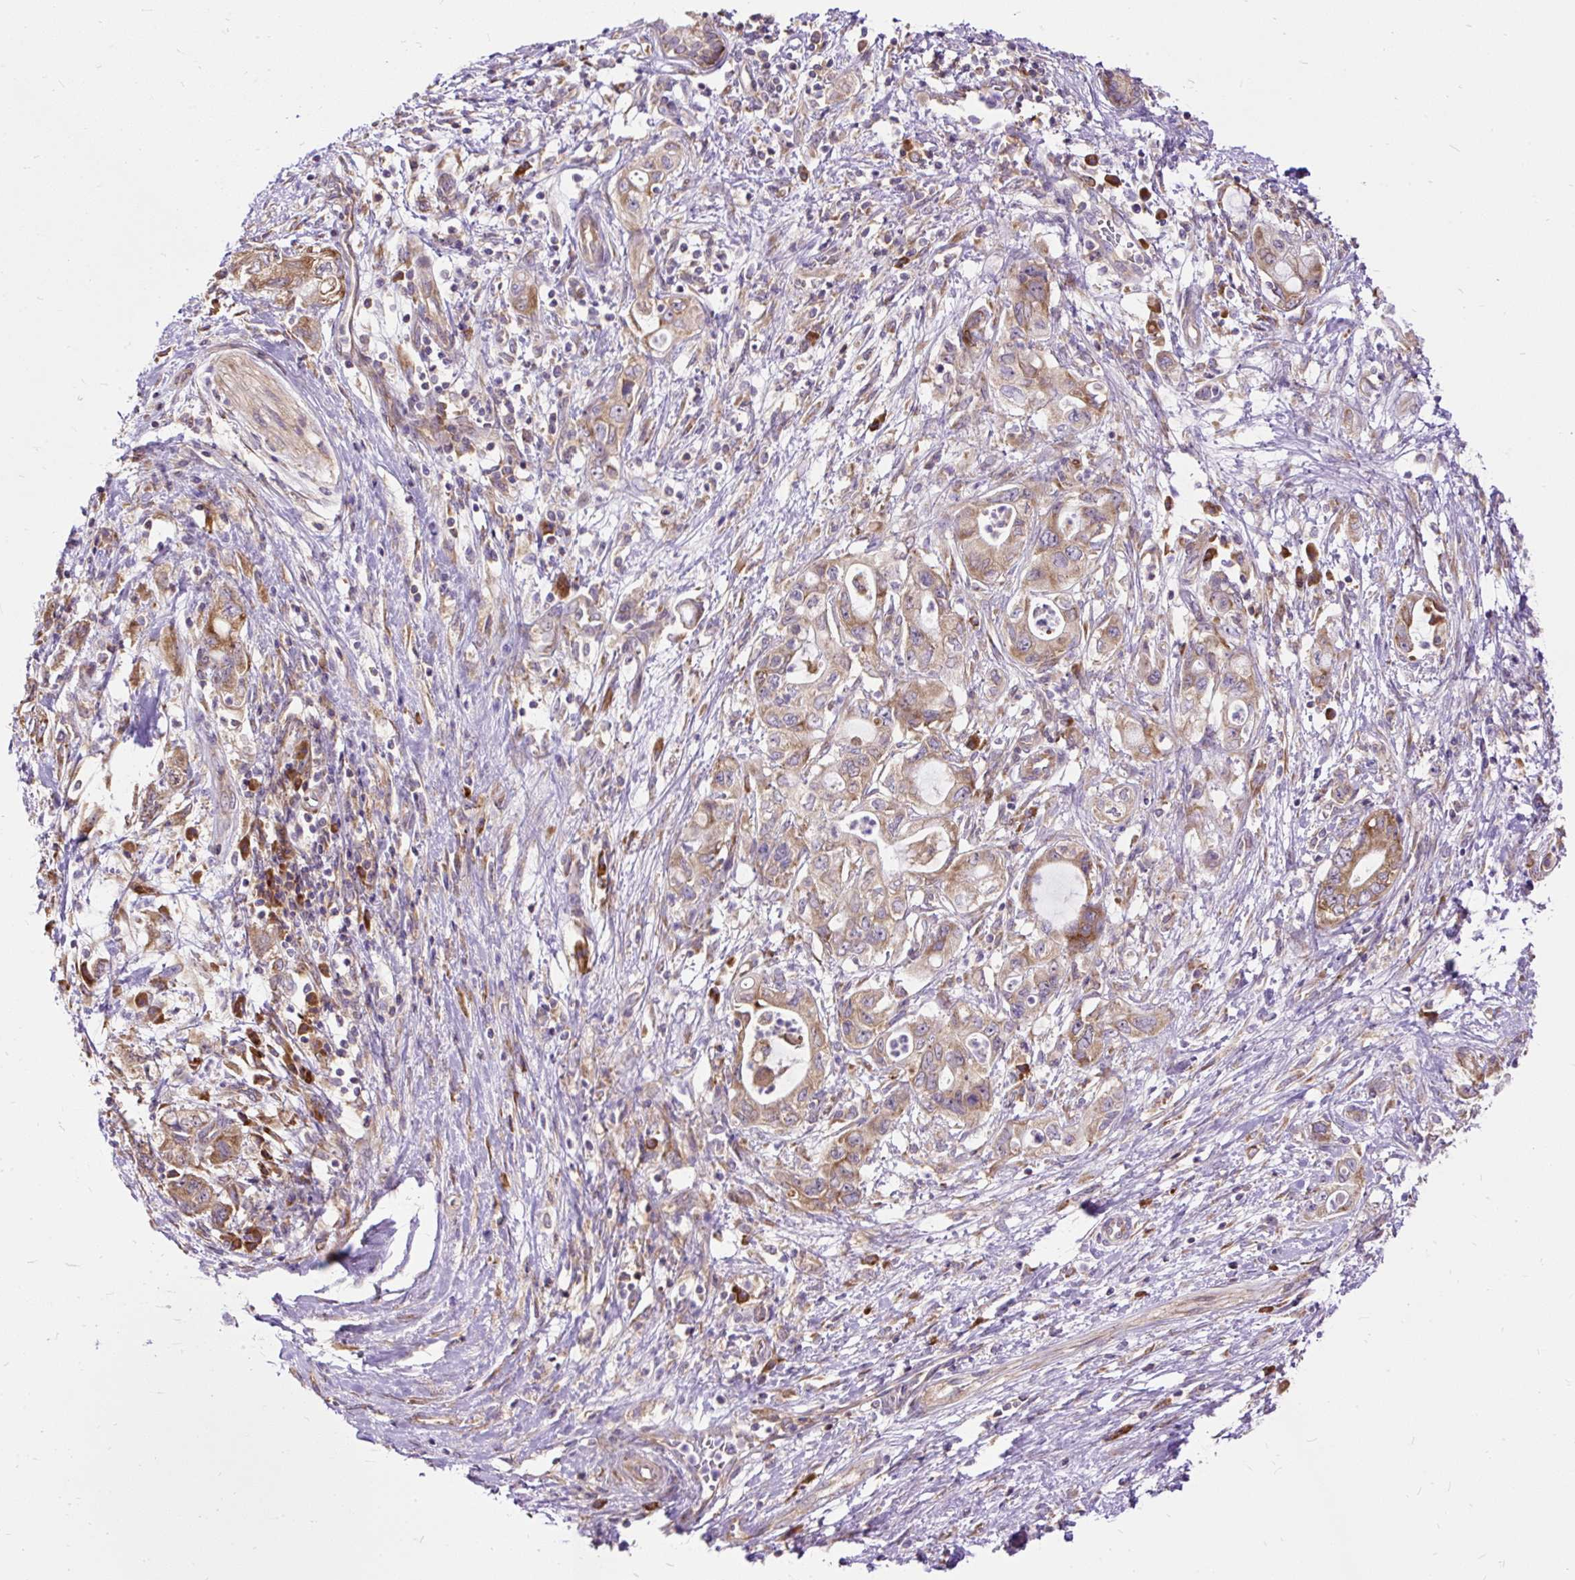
{"staining": {"intensity": "moderate", "quantity": ">75%", "location": "cytoplasmic/membranous"}, "tissue": "pancreatic cancer", "cell_type": "Tumor cells", "image_type": "cancer", "snomed": [{"axis": "morphology", "description": "Adenocarcinoma, NOS"}, {"axis": "topography", "description": "Pancreas"}], "caption": "Pancreatic cancer (adenocarcinoma) stained with a brown dye reveals moderate cytoplasmic/membranous positive positivity in approximately >75% of tumor cells.", "gene": "RPS5", "patient": {"sex": "female", "age": 73}}